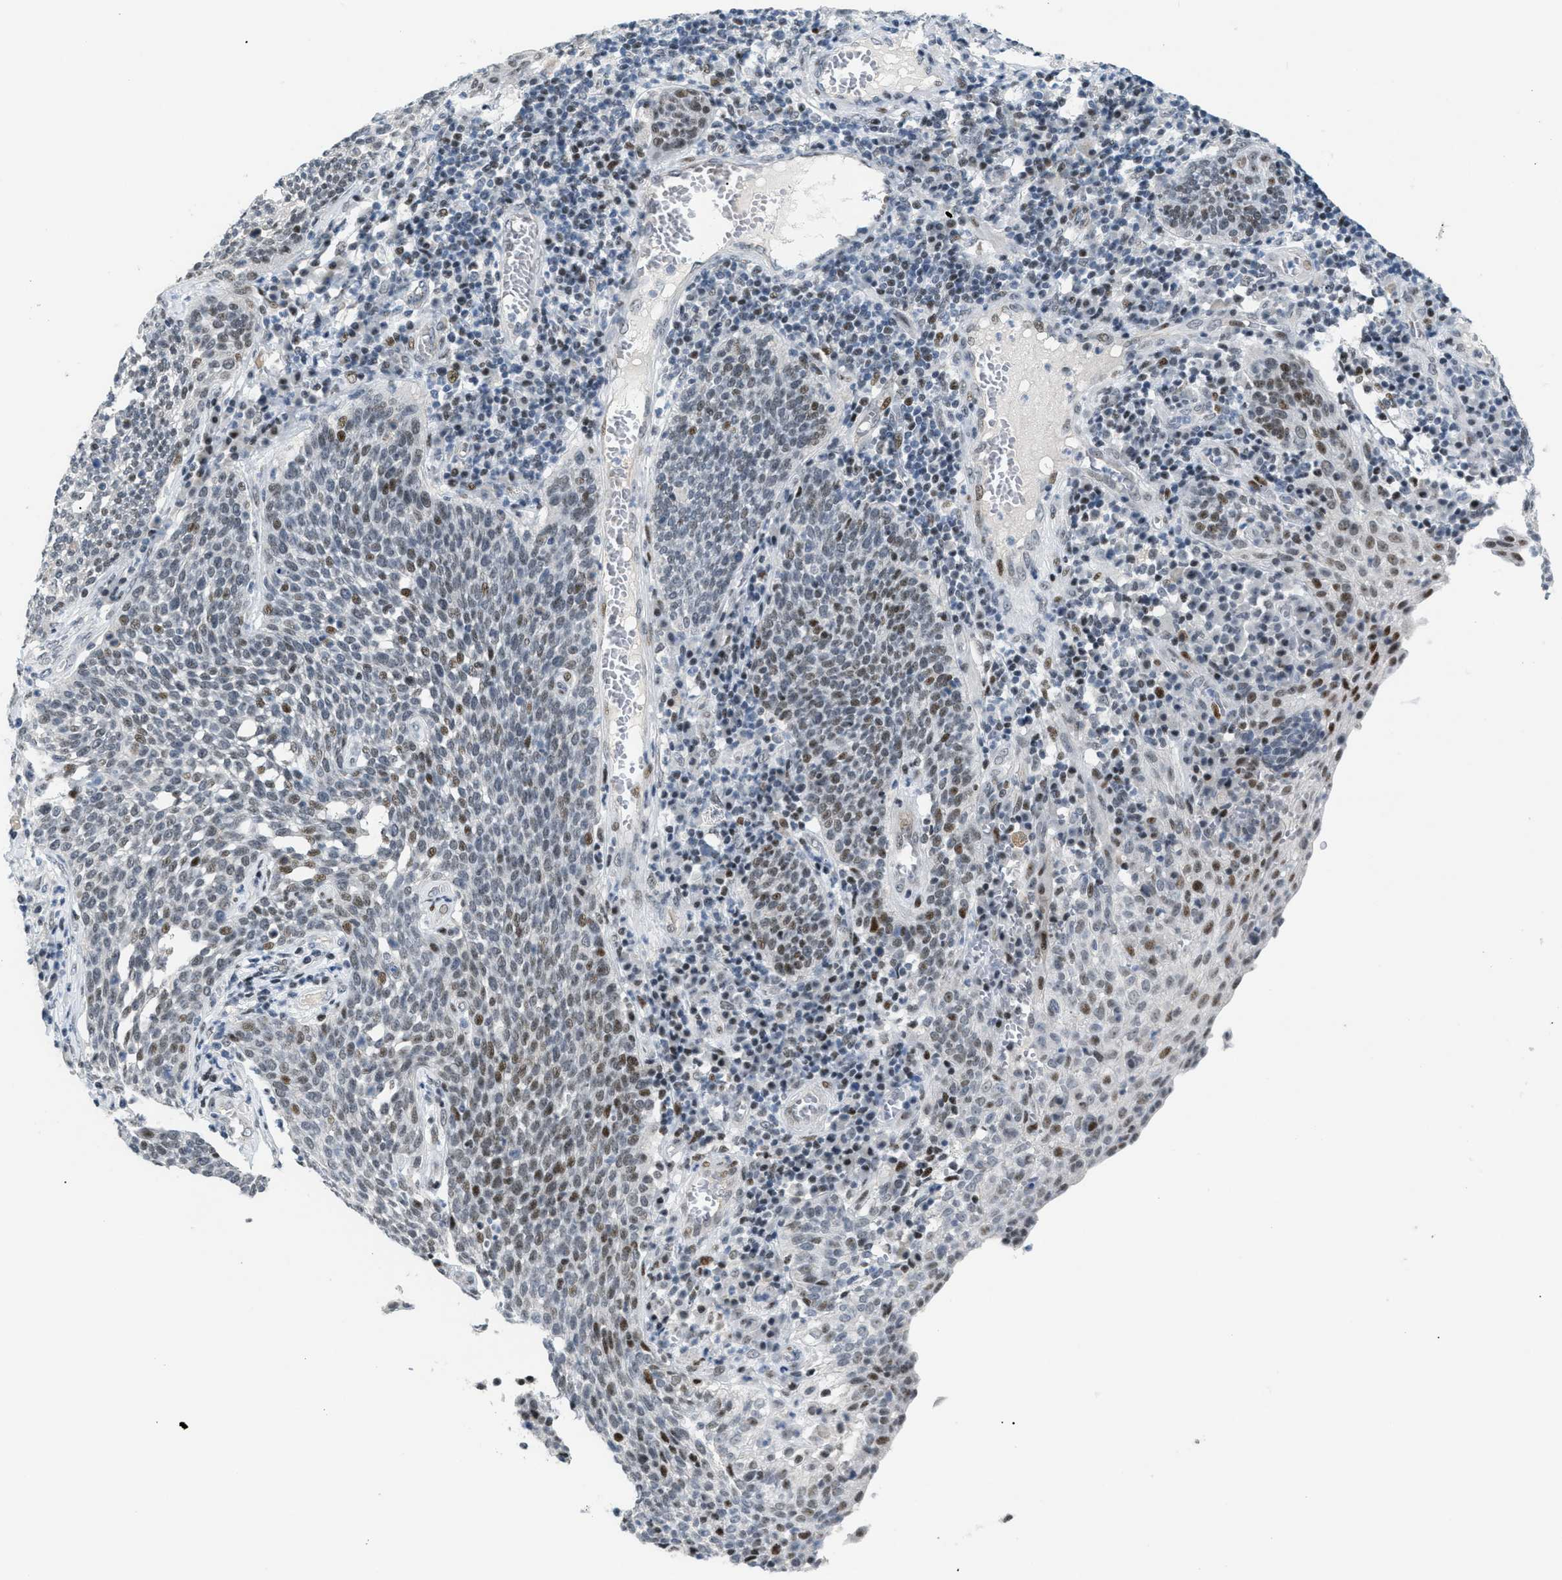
{"staining": {"intensity": "moderate", "quantity": "25%-75%", "location": "nuclear"}, "tissue": "cervical cancer", "cell_type": "Tumor cells", "image_type": "cancer", "snomed": [{"axis": "morphology", "description": "Squamous cell carcinoma, NOS"}, {"axis": "topography", "description": "Cervix"}], "caption": "Squamous cell carcinoma (cervical) stained for a protein demonstrates moderate nuclear positivity in tumor cells.", "gene": "MED1", "patient": {"sex": "female", "age": 34}}